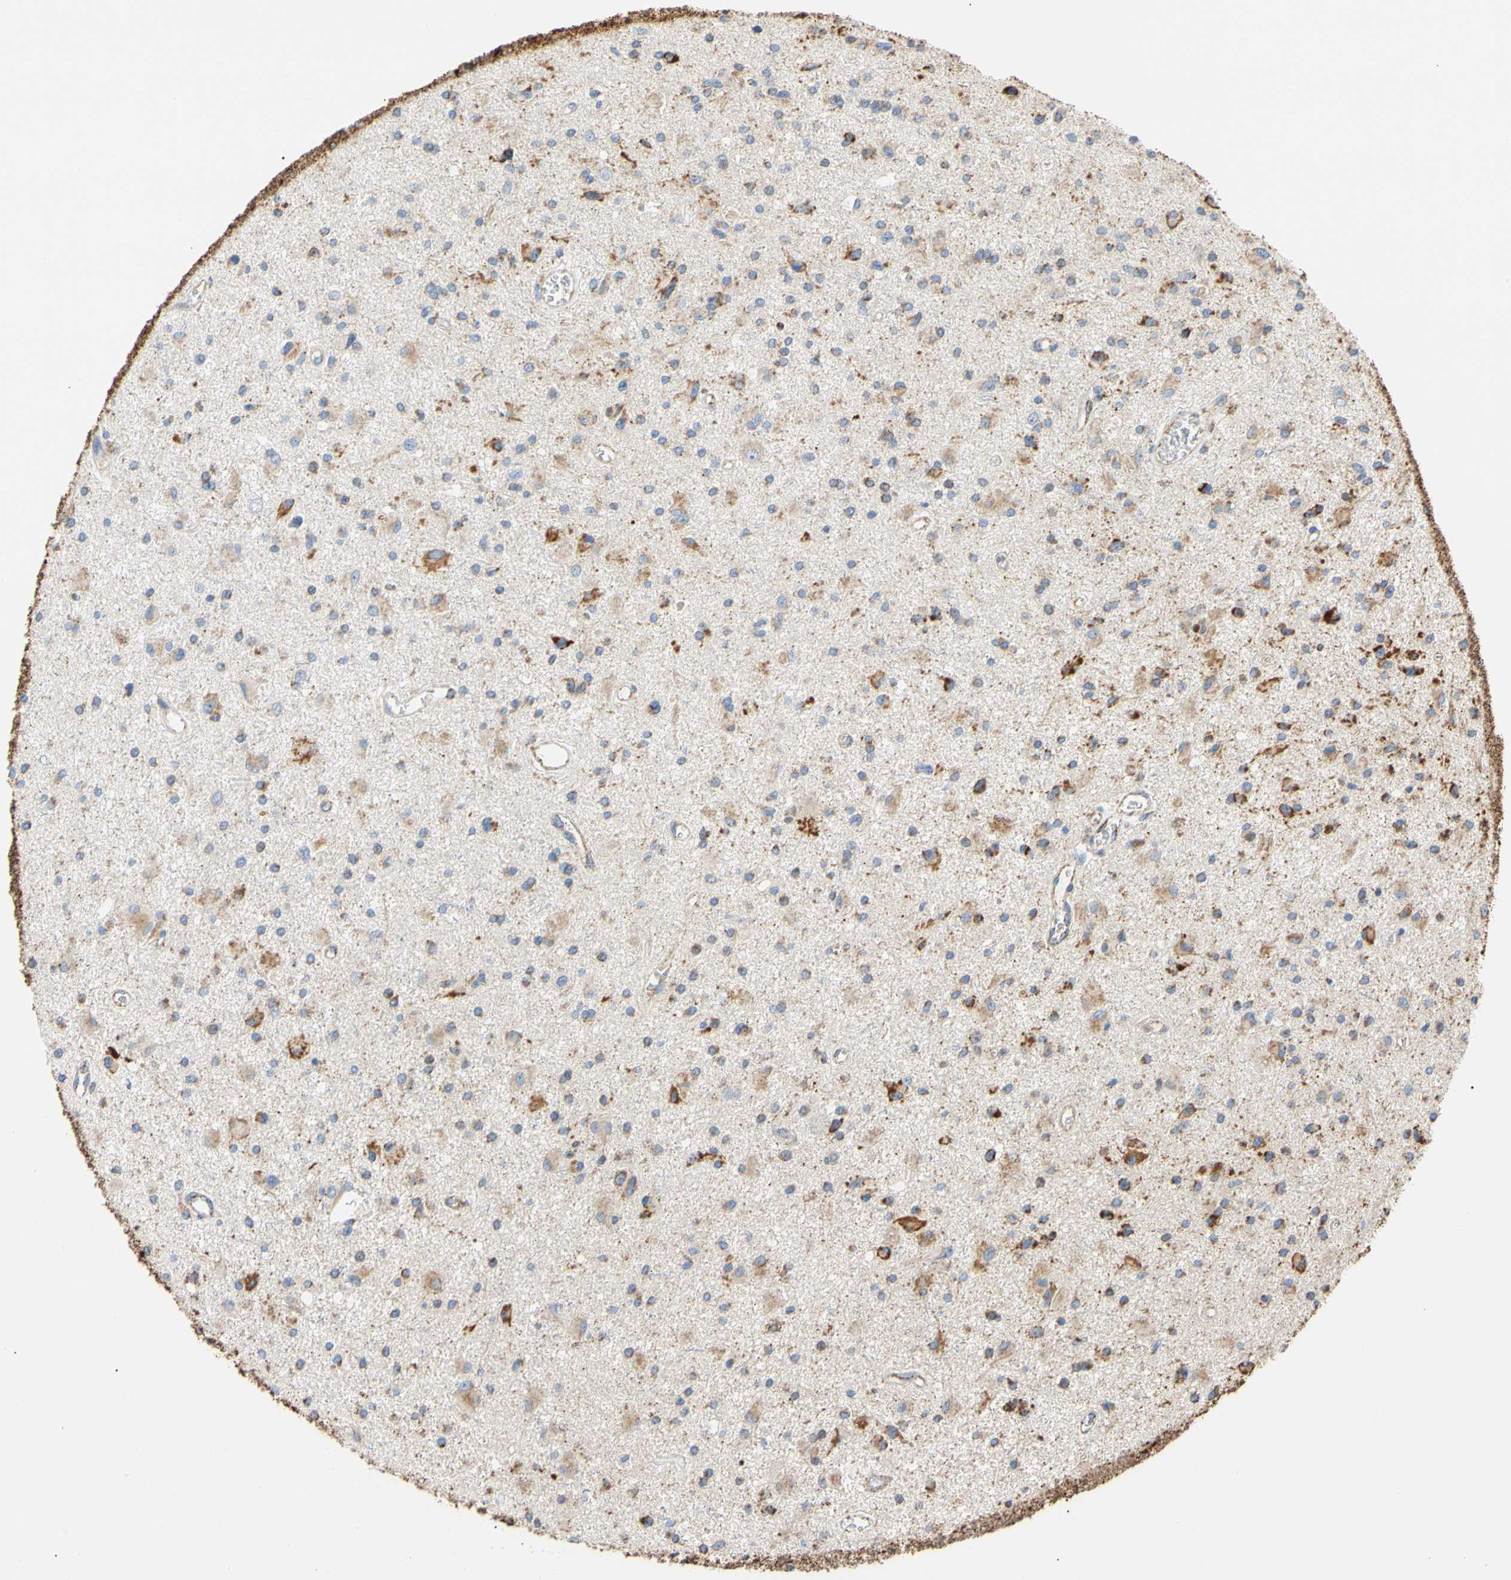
{"staining": {"intensity": "moderate", "quantity": "25%-75%", "location": "cytoplasmic/membranous"}, "tissue": "glioma", "cell_type": "Tumor cells", "image_type": "cancer", "snomed": [{"axis": "morphology", "description": "Glioma, malignant, Low grade"}, {"axis": "topography", "description": "Brain"}], "caption": "A brown stain shows moderate cytoplasmic/membranous staining of a protein in human glioma tumor cells.", "gene": "ACAT1", "patient": {"sex": "male", "age": 58}}